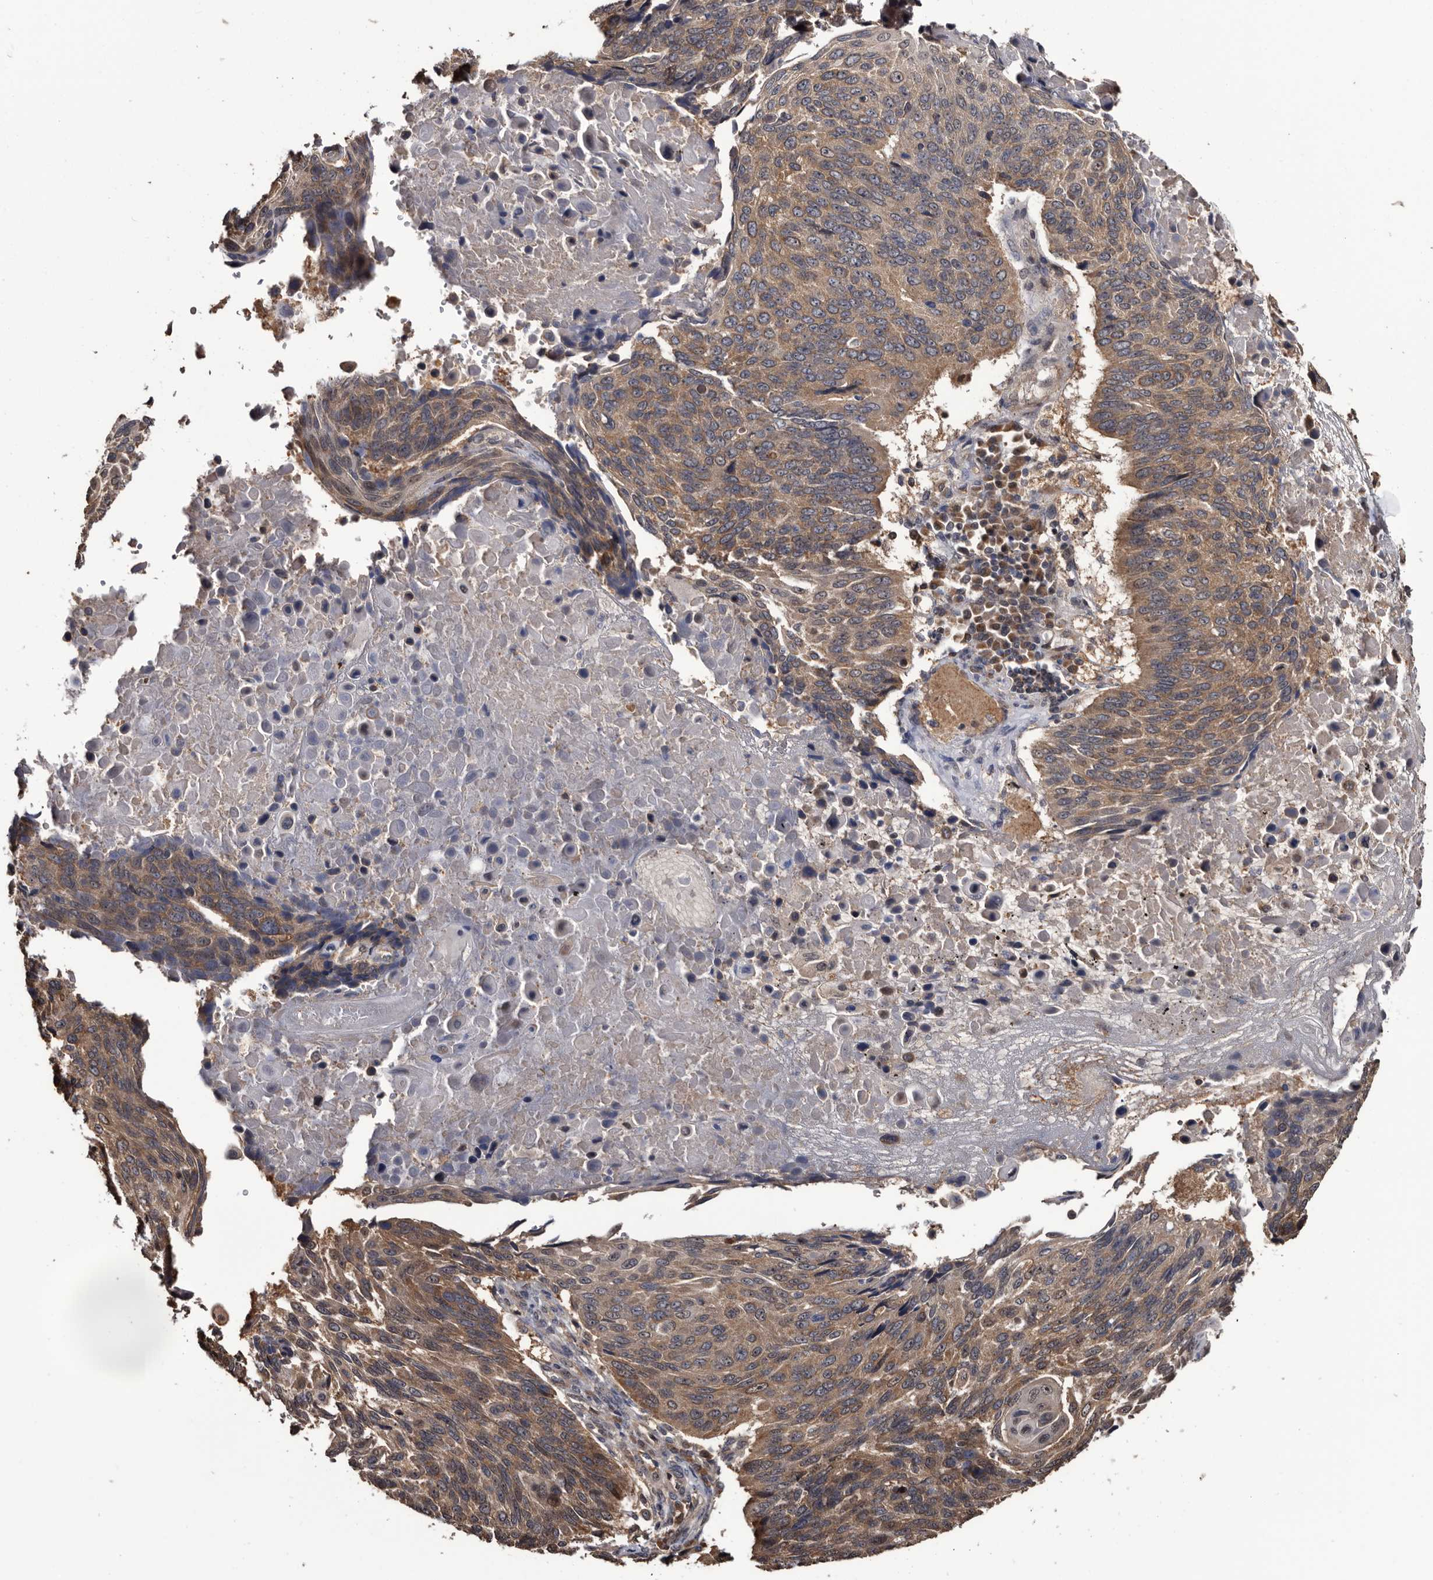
{"staining": {"intensity": "moderate", "quantity": ">75%", "location": "cytoplasmic/membranous"}, "tissue": "lung cancer", "cell_type": "Tumor cells", "image_type": "cancer", "snomed": [{"axis": "morphology", "description": "Squamous cell carcinoma, NOS"}, {"axis": "topography", "description": "Lung"}], "caption": "Squamous cell carcinoma (lung) stained for a protein (brown) reveals moderate cytoplasmic/membranous positive expression in approximately >75% of tumor cells.", "gene": "TTI2", "patient": {"sex": "male", "age": 66}}